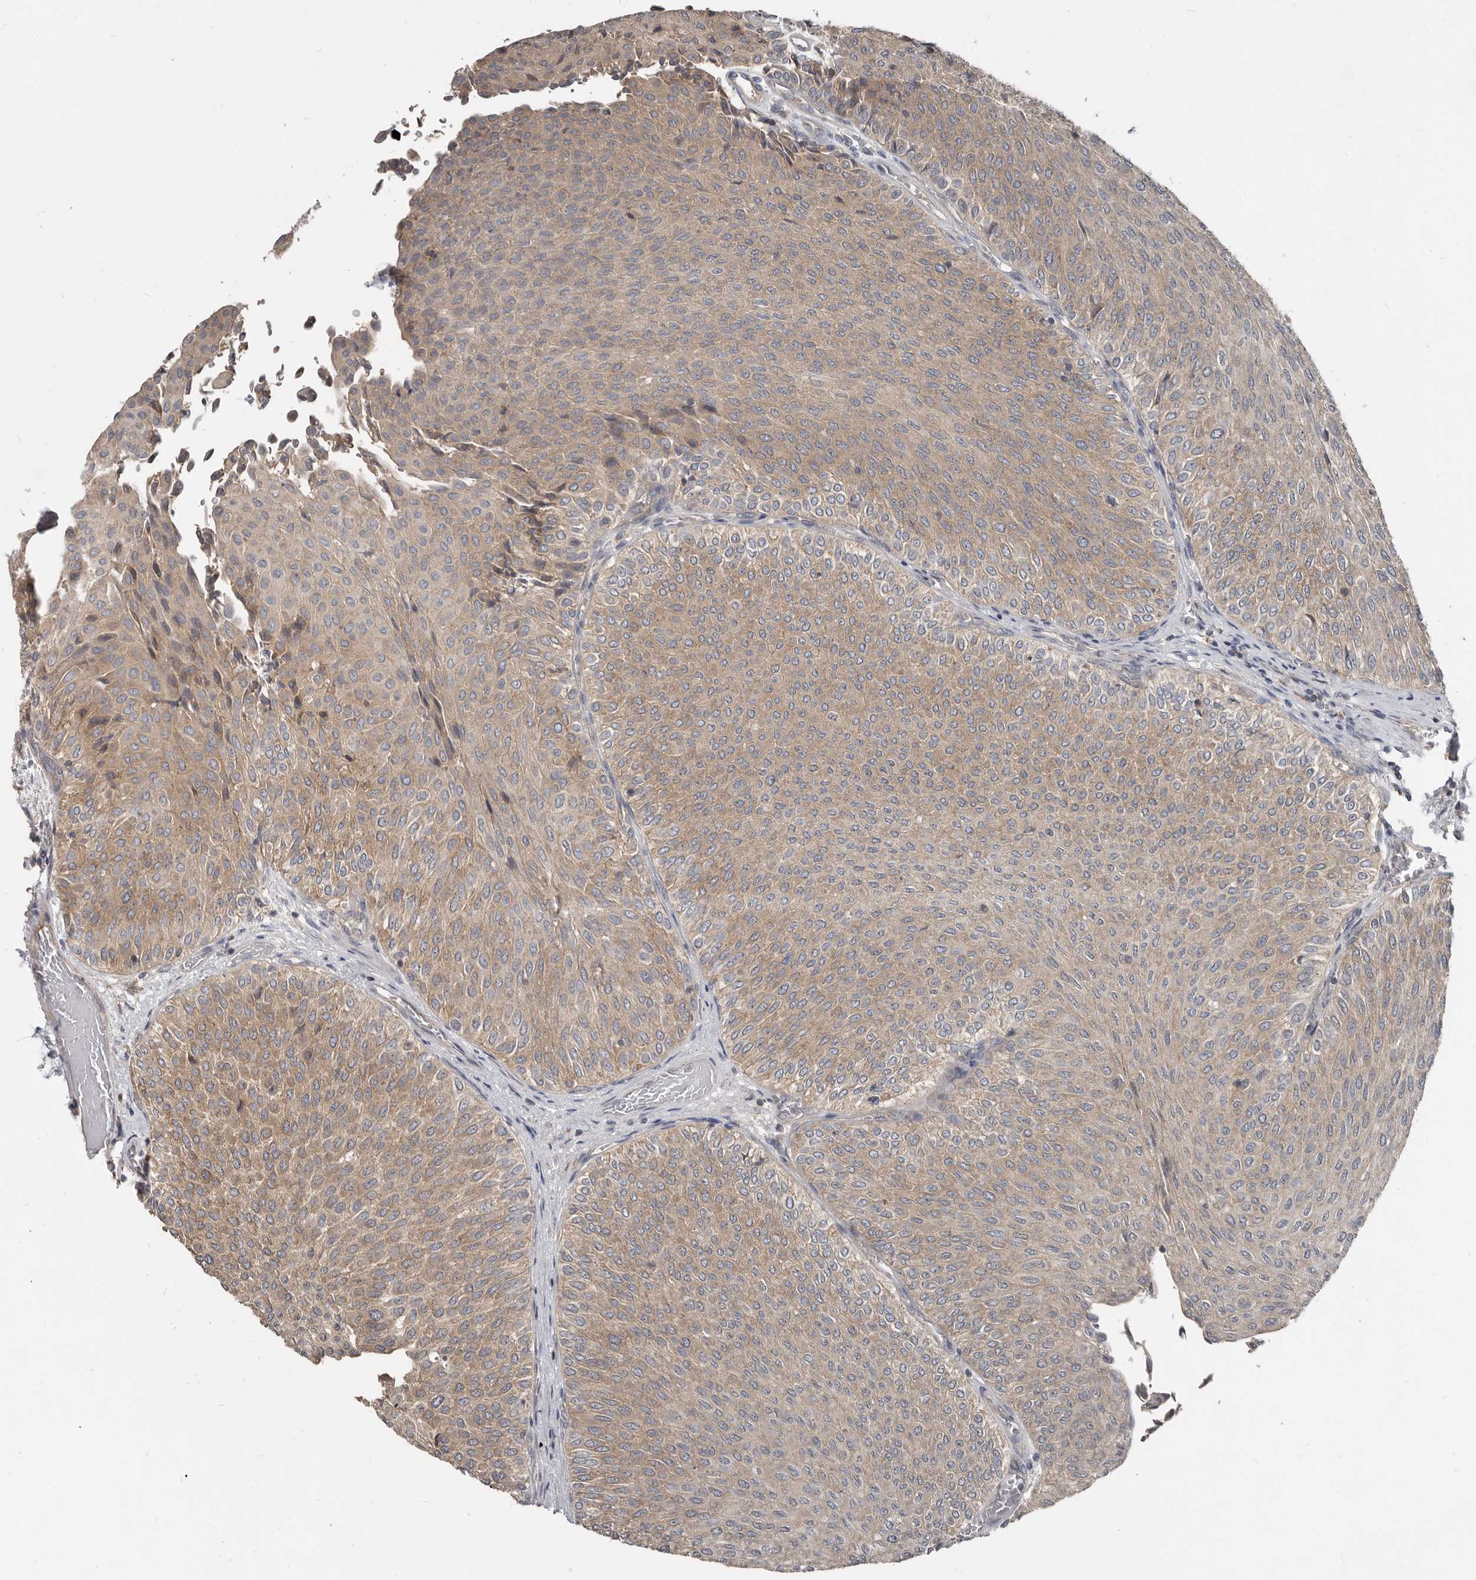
{"staining": {"intensity": "moderate", "quantity": ">75%", "location": "cytoplasmic/membranous"}, "tissue": "urothelial cancer", "cell_type": "Tumor cells", "image_type": "cancer", "snomed": [{"axis": "morphology", "description": "Urothelial carcinoma, Low grade"}, {"axis": "topography", "description": "Urinary bladder"}], "caption": "The histopathology image exhibits a brown stain indicating the presence of a protein in the cytoplasmic/membranous of tumor cells in low-grade urothelial carcinoma.", "gene": "AKNAD1", "patient": {"sex": "male", "age": 78}}